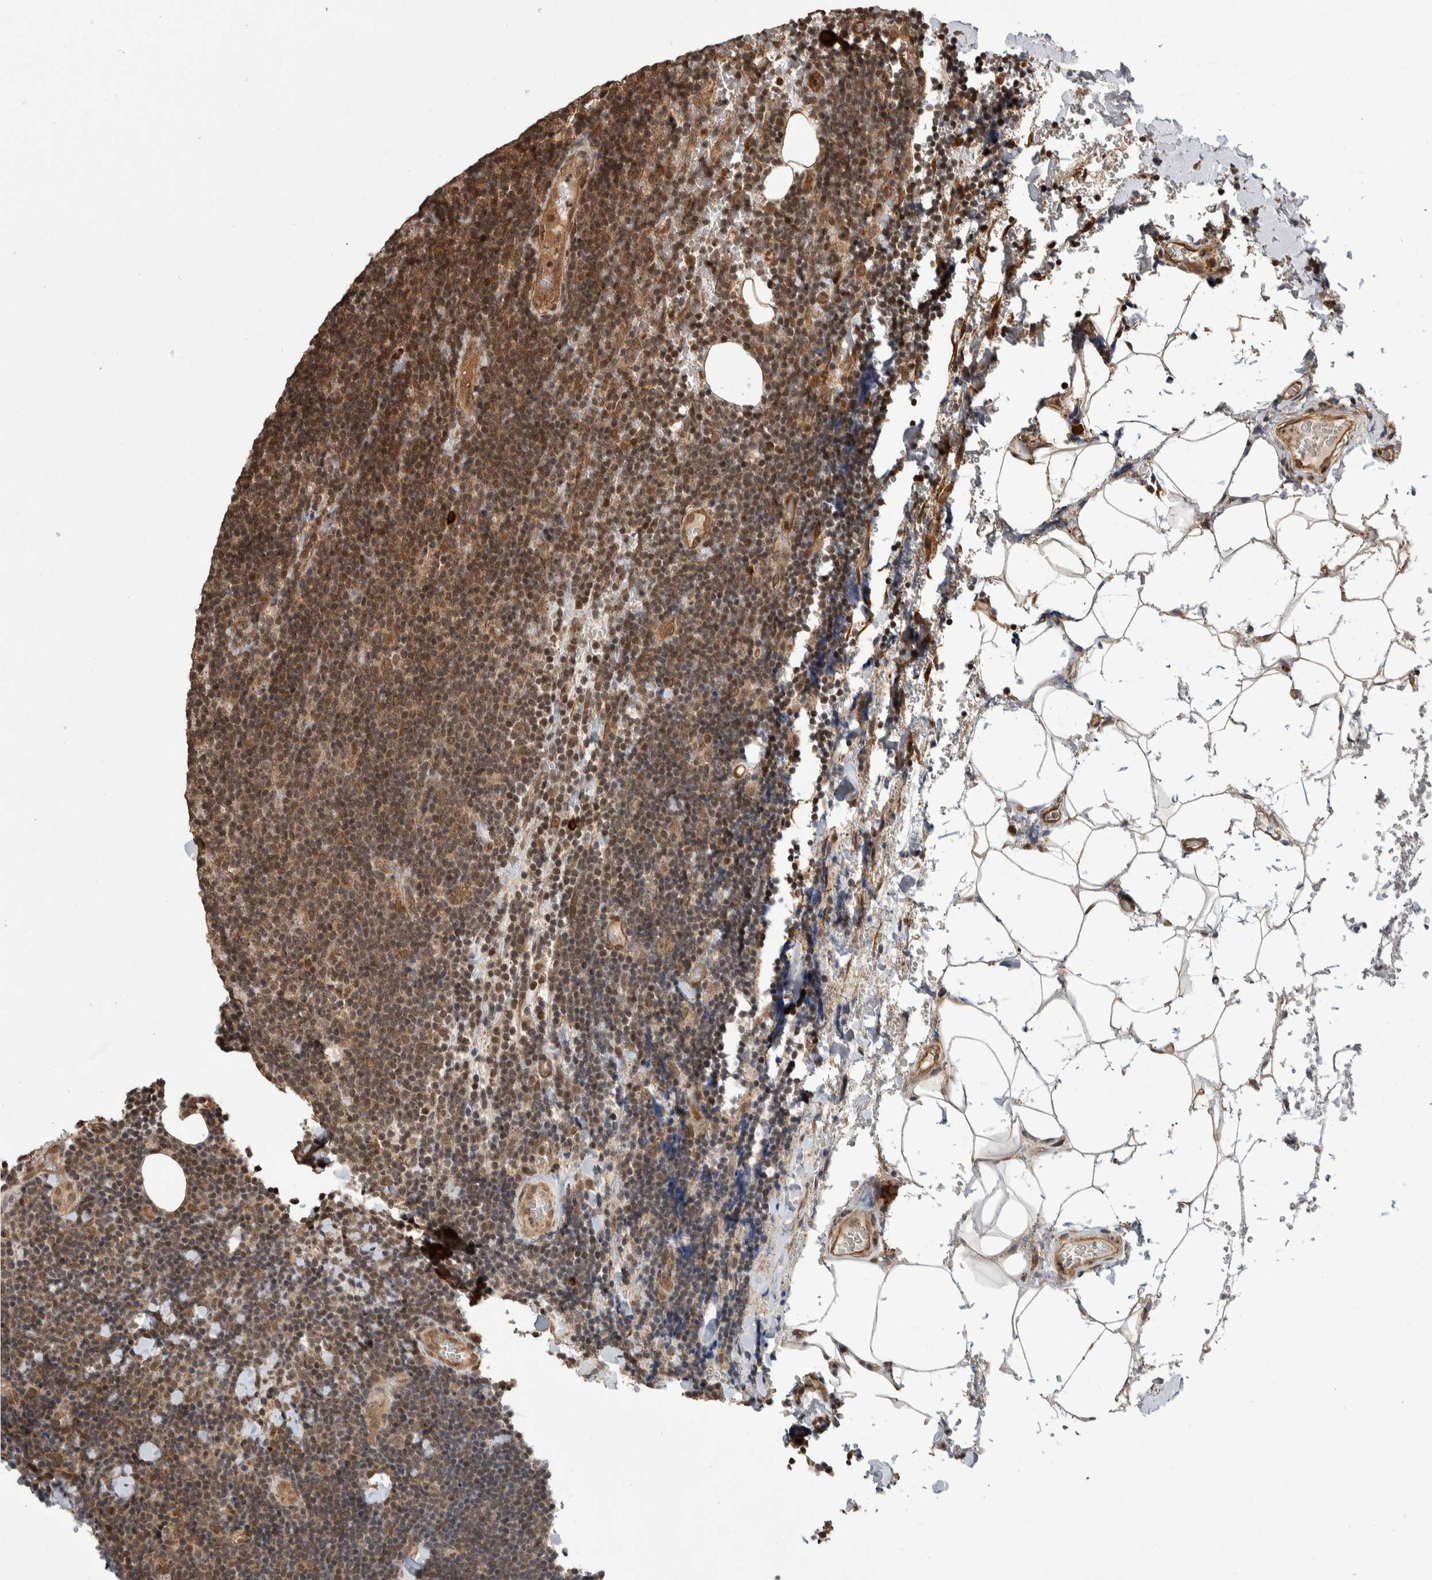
{"staining": {"intensity": "moderate", "quantity": ">75%", "location": "cytoplasmic/membranous,nuclear"}, "tissue": "lymphoma", "cell_type": "Tumor cells", "image_type": "cancer", "snomed": [{"axis": "morphology", "description": "Malignant lymphoma, non-Hodgkin's type, Low grade"}, {"axis": "topography", "description": "Lymph node"}], "caption": "Immunohistochemical staining of lymphoma reveals medium levels of moderate cytoplasmic/membranous and nuclear positivity in about >75% of tumor cells.", "gene": "ZNF592", "patient": {"sex": "male", "age": 66}}